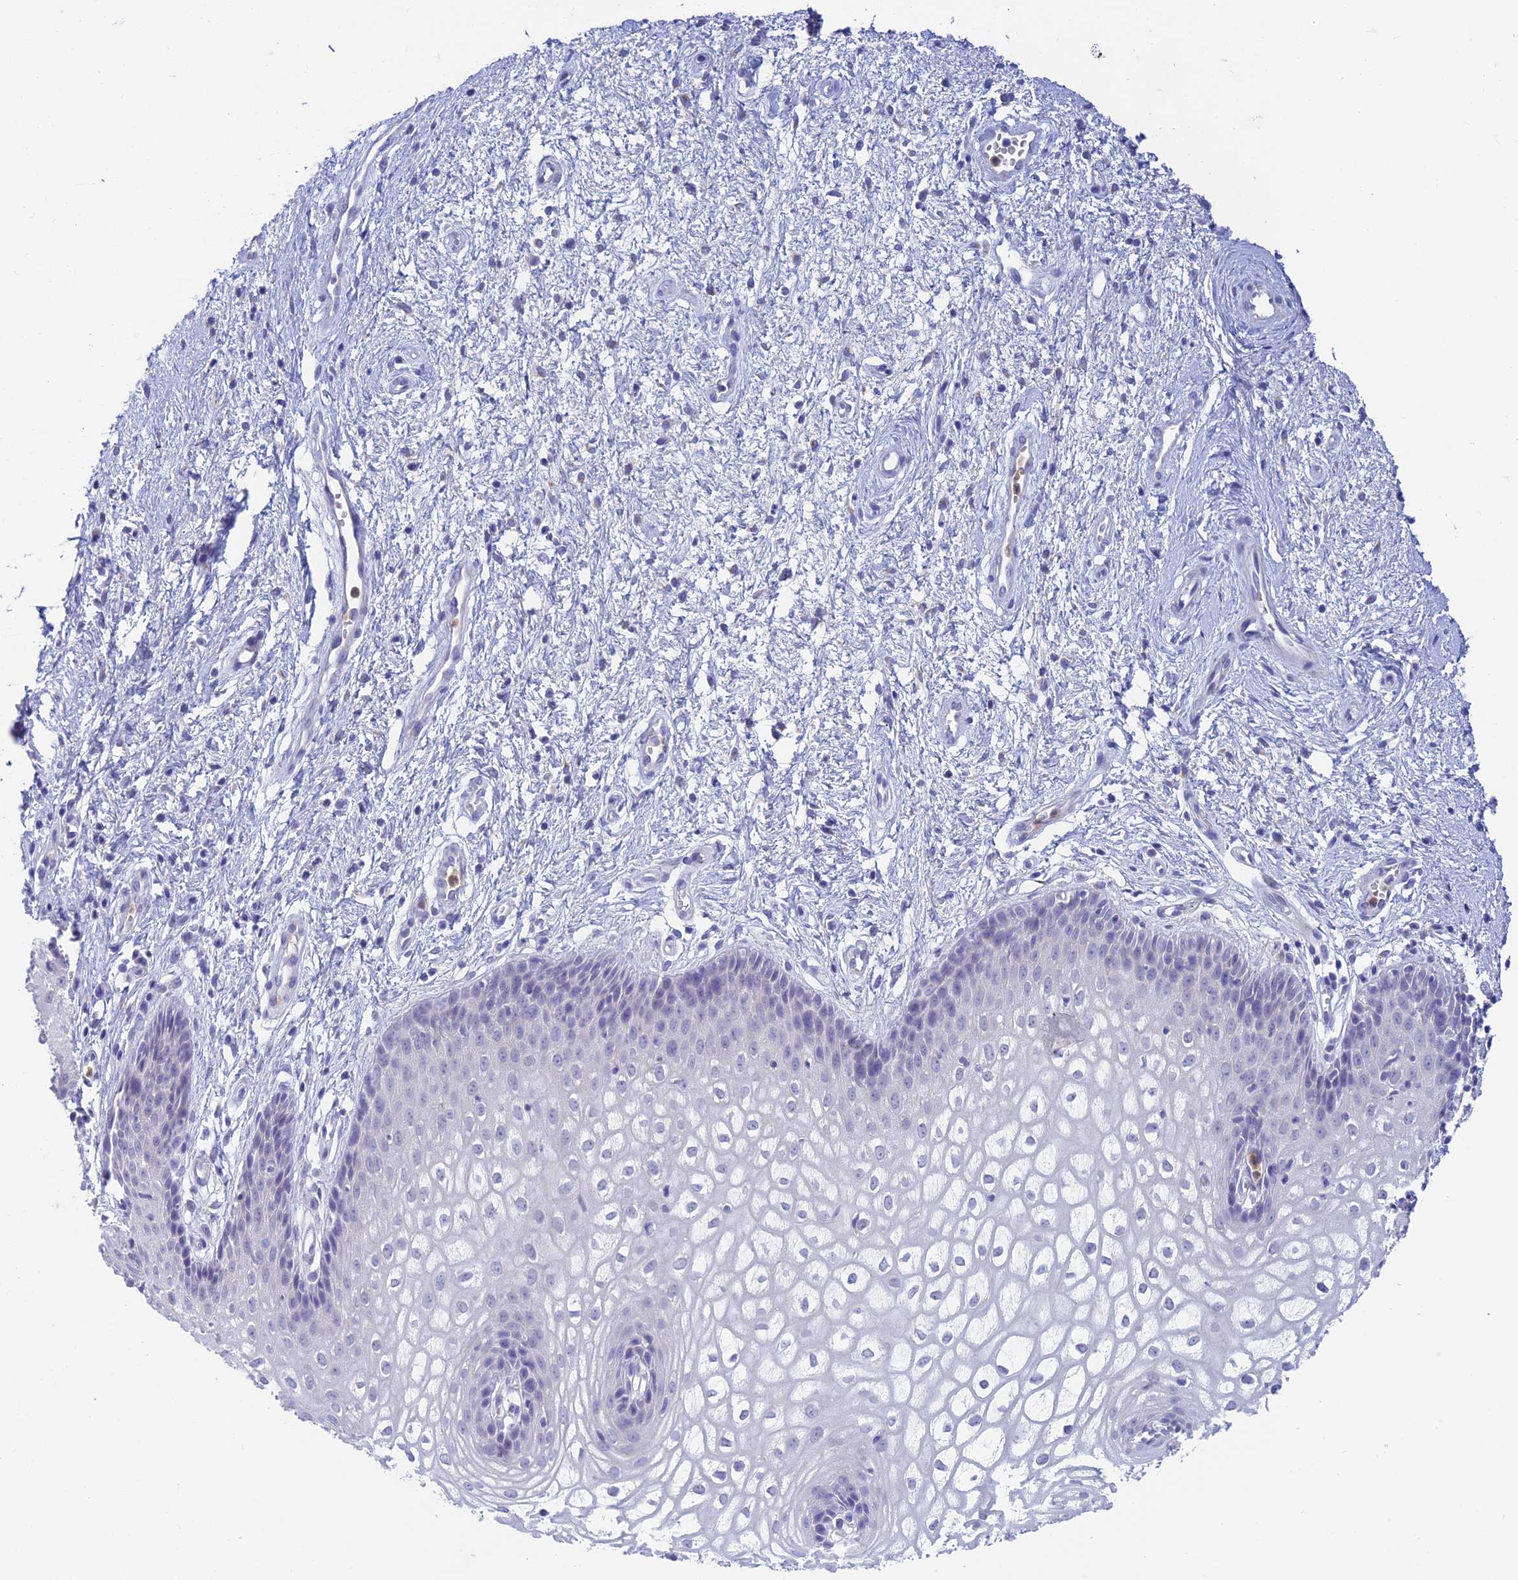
{"staining": {"intensity": "negative", "quantity": "none", "location": "none"}, "tissue": "vagina", "cell_type": "Squamous epithelial cells", "image_type": "normal", "snomed": [{"axis": "morphology", "description": "Normal tissue, NOS"}, {"axis": "topography", "description": "Vagina"}], "caption": "Vagina stained for a protein using IHC exhibits no positivity squamous epithelial cells.", "gene": "INTS13", "patient": {"sex": "female", "age": 34}}